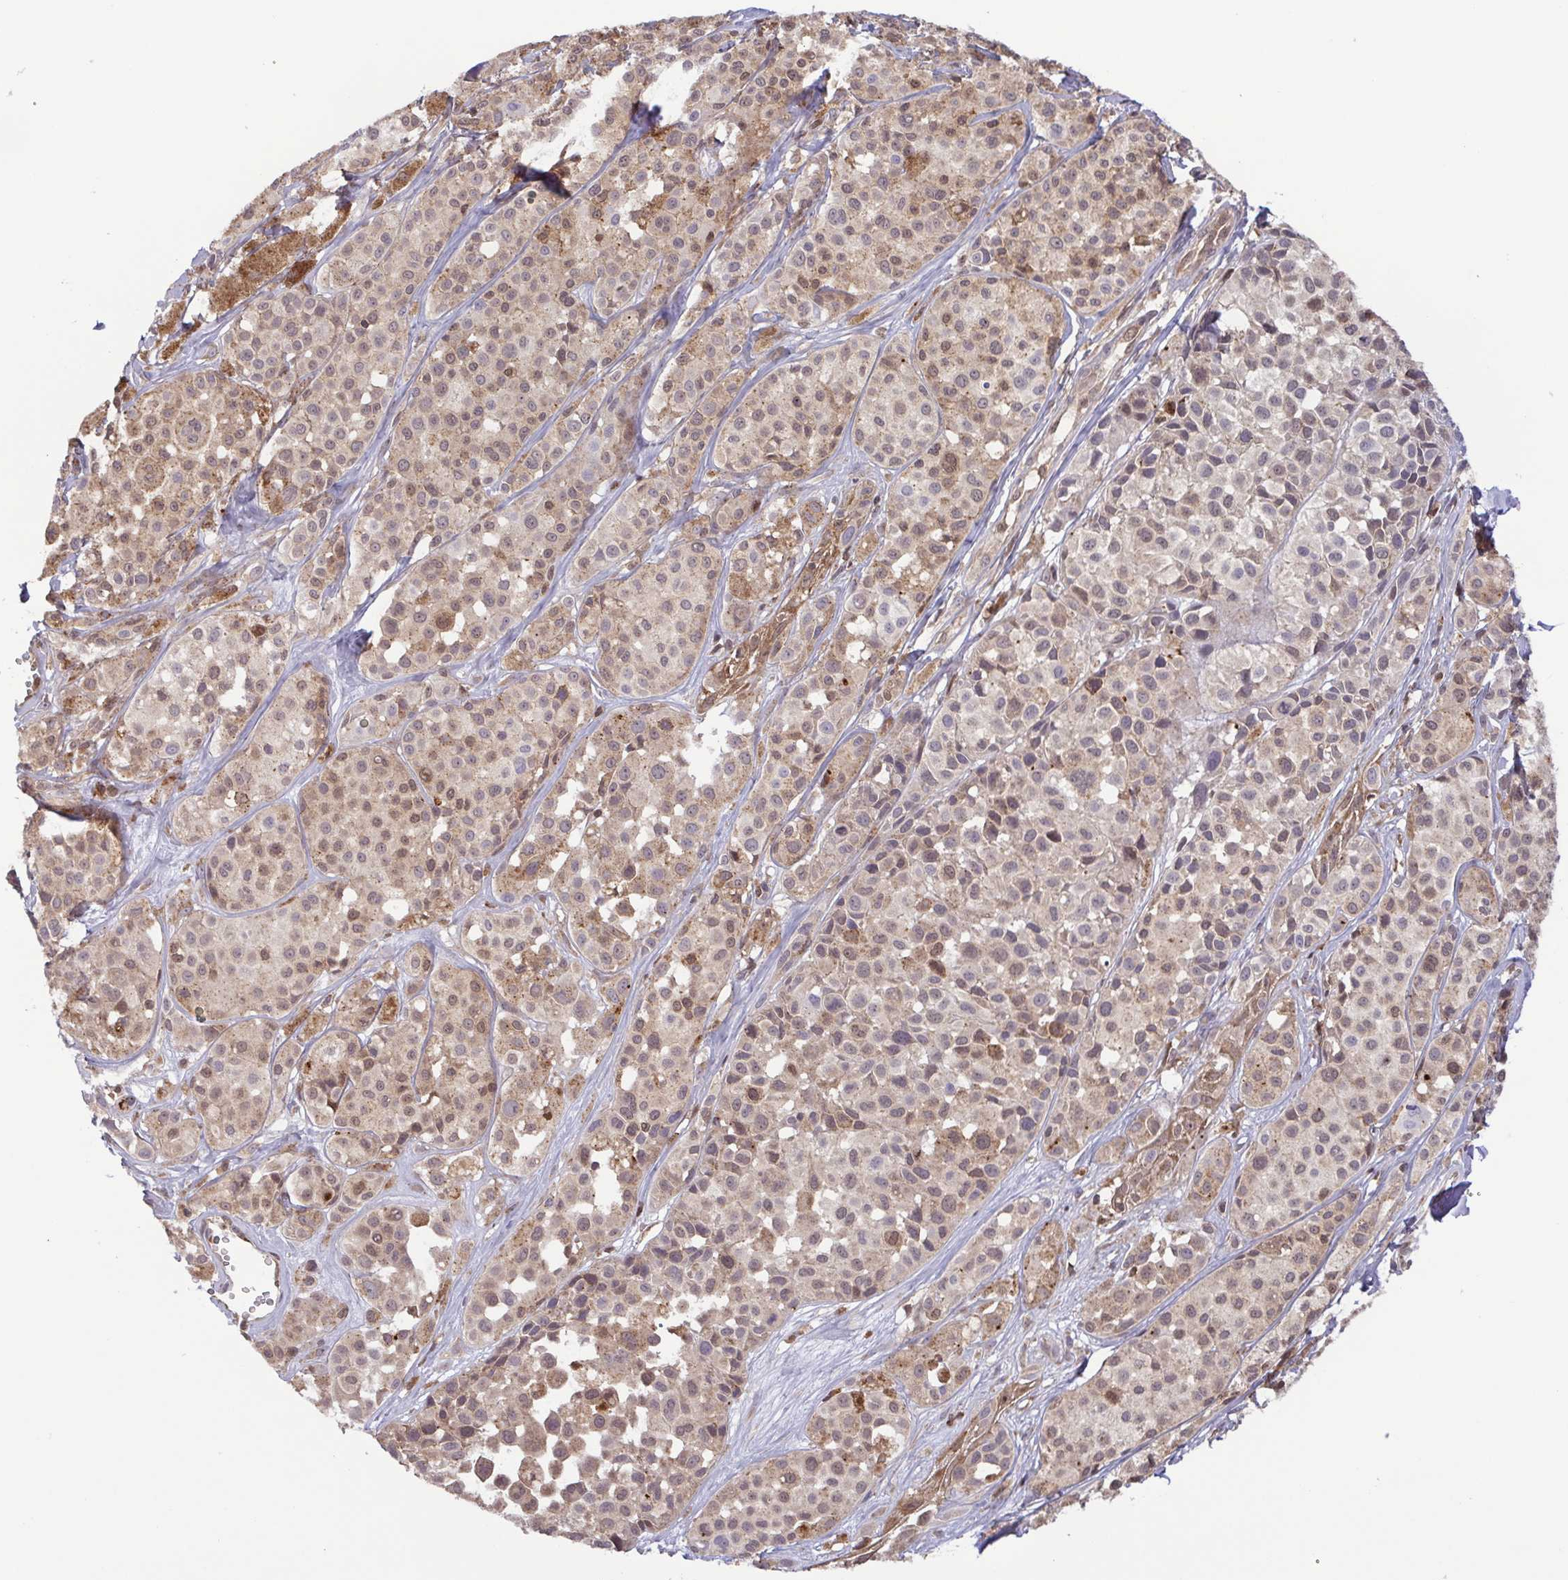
{"staining": {"intensity": "weak", "quantity": "25%-75%", "location": "nuclear"}, "tissue": "melanoma", "cell_type": "Tumor cells", "image_type": "cancer", "snomed": [{"axis": "morphology", "description": "Malignant melanoma, NOS"}, {"axis": "topography", "description": "Skin"}], "caption": "The immunohistochemical stain shows weak nuclear staining in tumor cells of melanoma tissue.", "gene": "CHMP1B", "patient": {"sex": "male", "age": 77}}